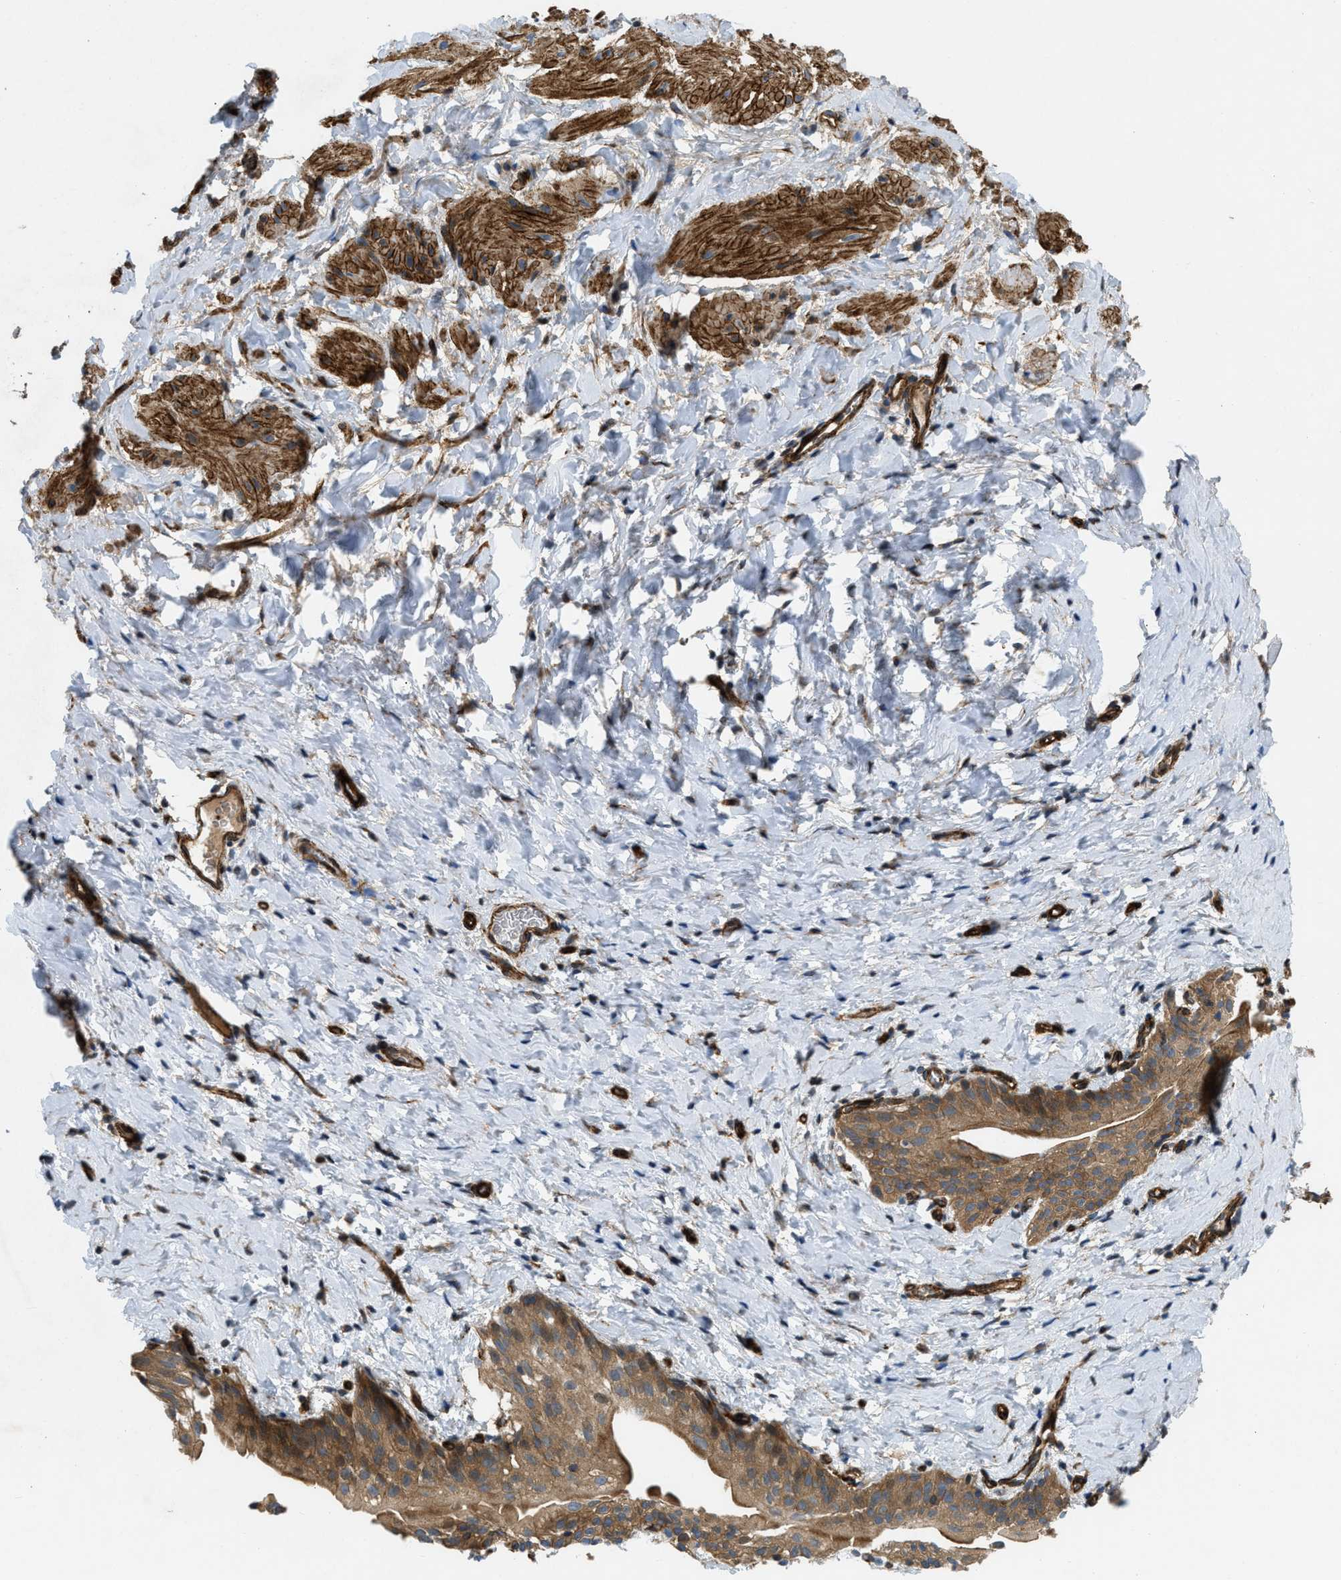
{"staining": {"intensity": "strong", "quantity": ">75%", "location": "cytoplasmic/membranous"}, "tissue": "smooth muscle", "cell_type": "Smooth muscle cells", "image_type": "normal", "snomed": [{"axis": "morphology", "description": "Normal tissue, NOS"}, {"axis": "topography", "description": "Smooth muscle"}], "caption": "Protein staining demonstrates strong cytoplasmic/membranous expression in about >75% of smooth muscle cells in benign smooth muscle. Nuclei are stained in blue.", "gene": "NYNRIN", "patient": {"sex": "male", "age": 16}}